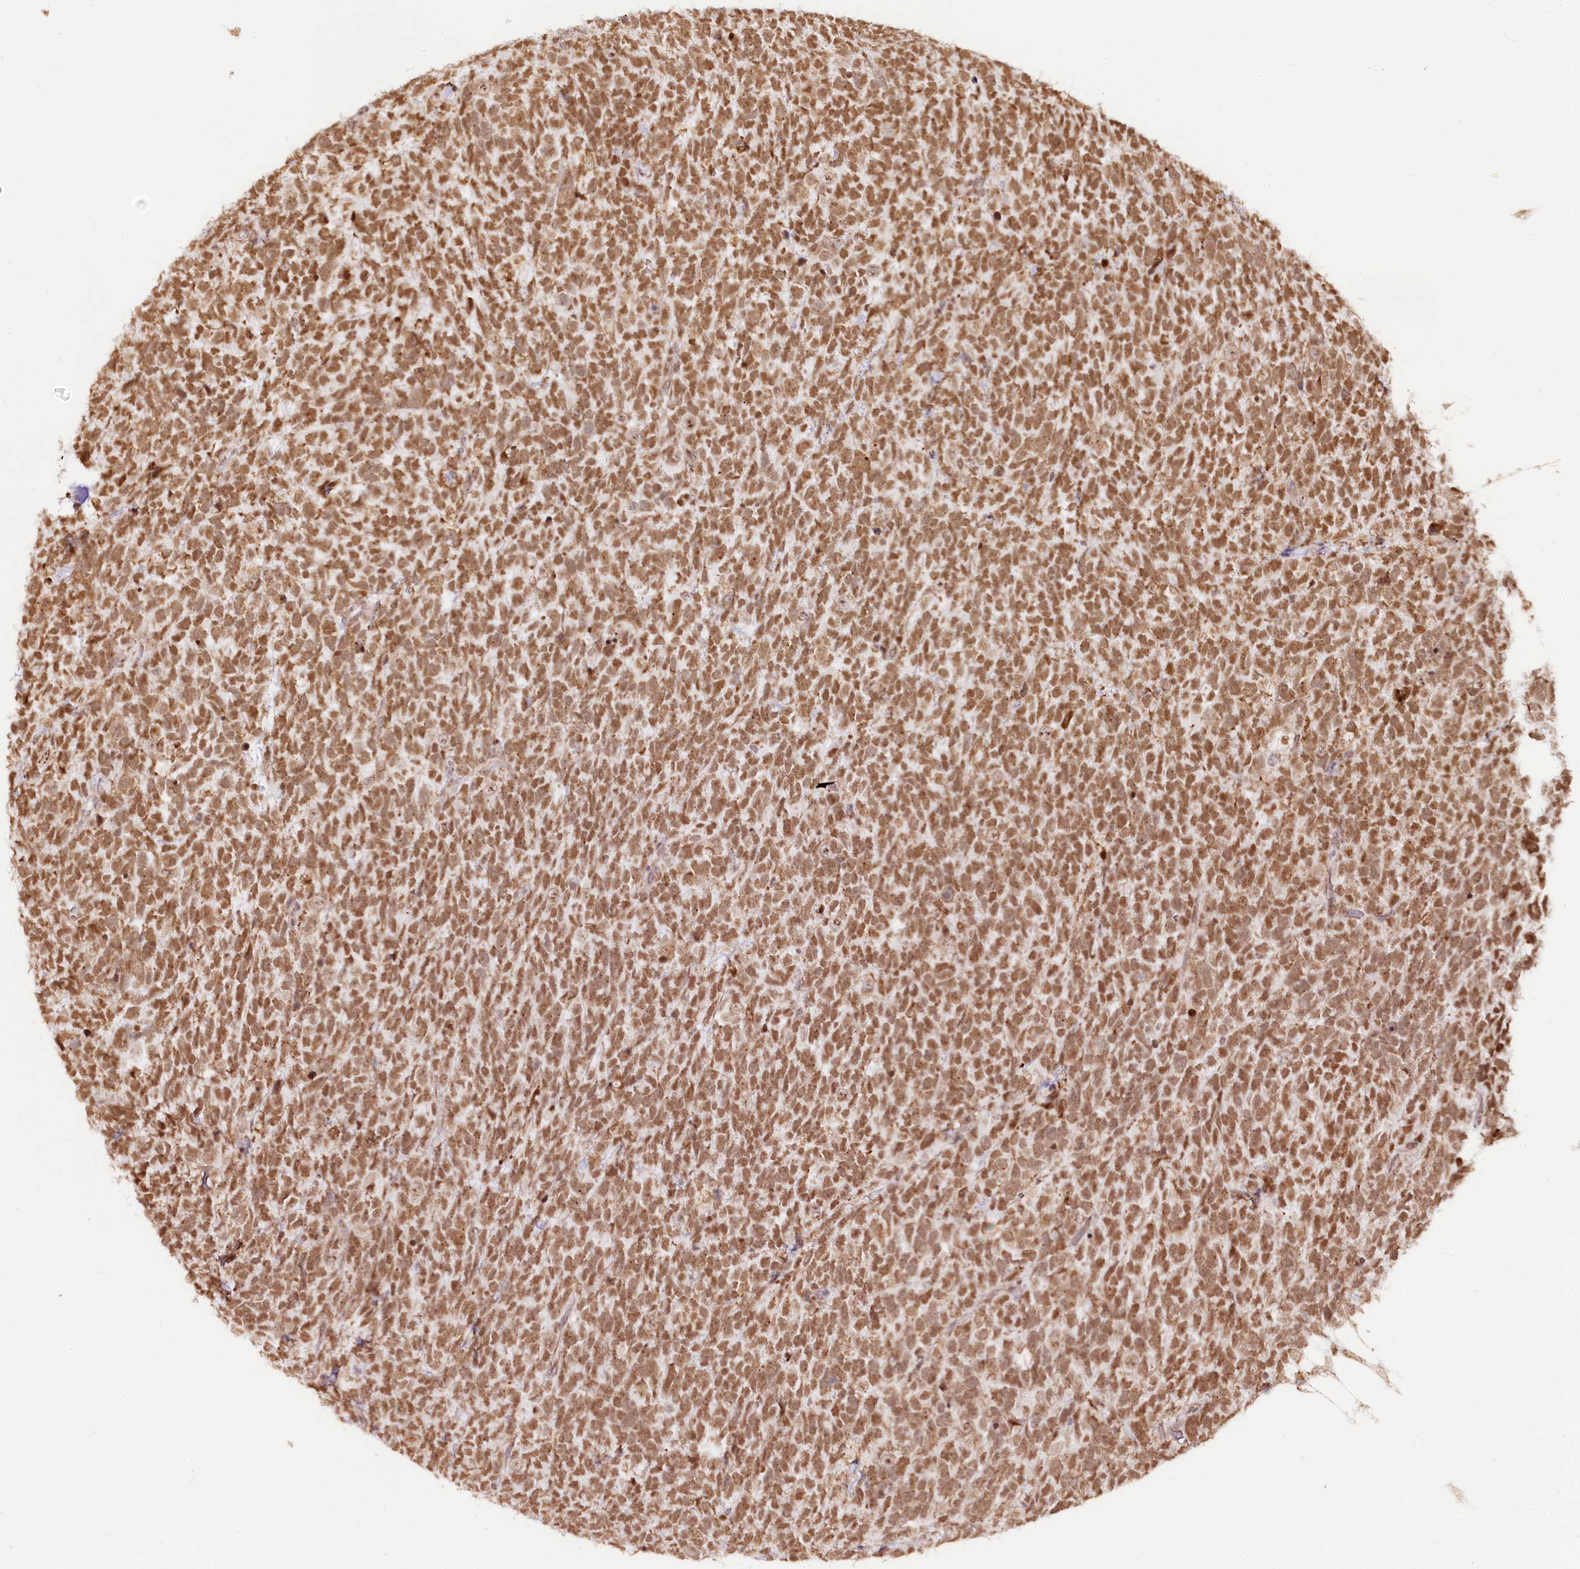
{"staining": {"intensity": "moderate", "quantity": ">75%", "location": "nuclear"}, "tissue": "urothelial cancer", "cell_type": "Tumor cells", "image_type": "cancer", "snomed": [{"axis": "morphology", "description": "Urothelial carcinoma, High grade"}, {"axis": "topography", "description": "Urinary bladder"}], "caption": "High-grade urothelial carcinoma stained with a protein marker displays moderate staining in tumor cells.", "gene": "ENSG00000144785", "patient": {"sex": "female", "age": 82}}